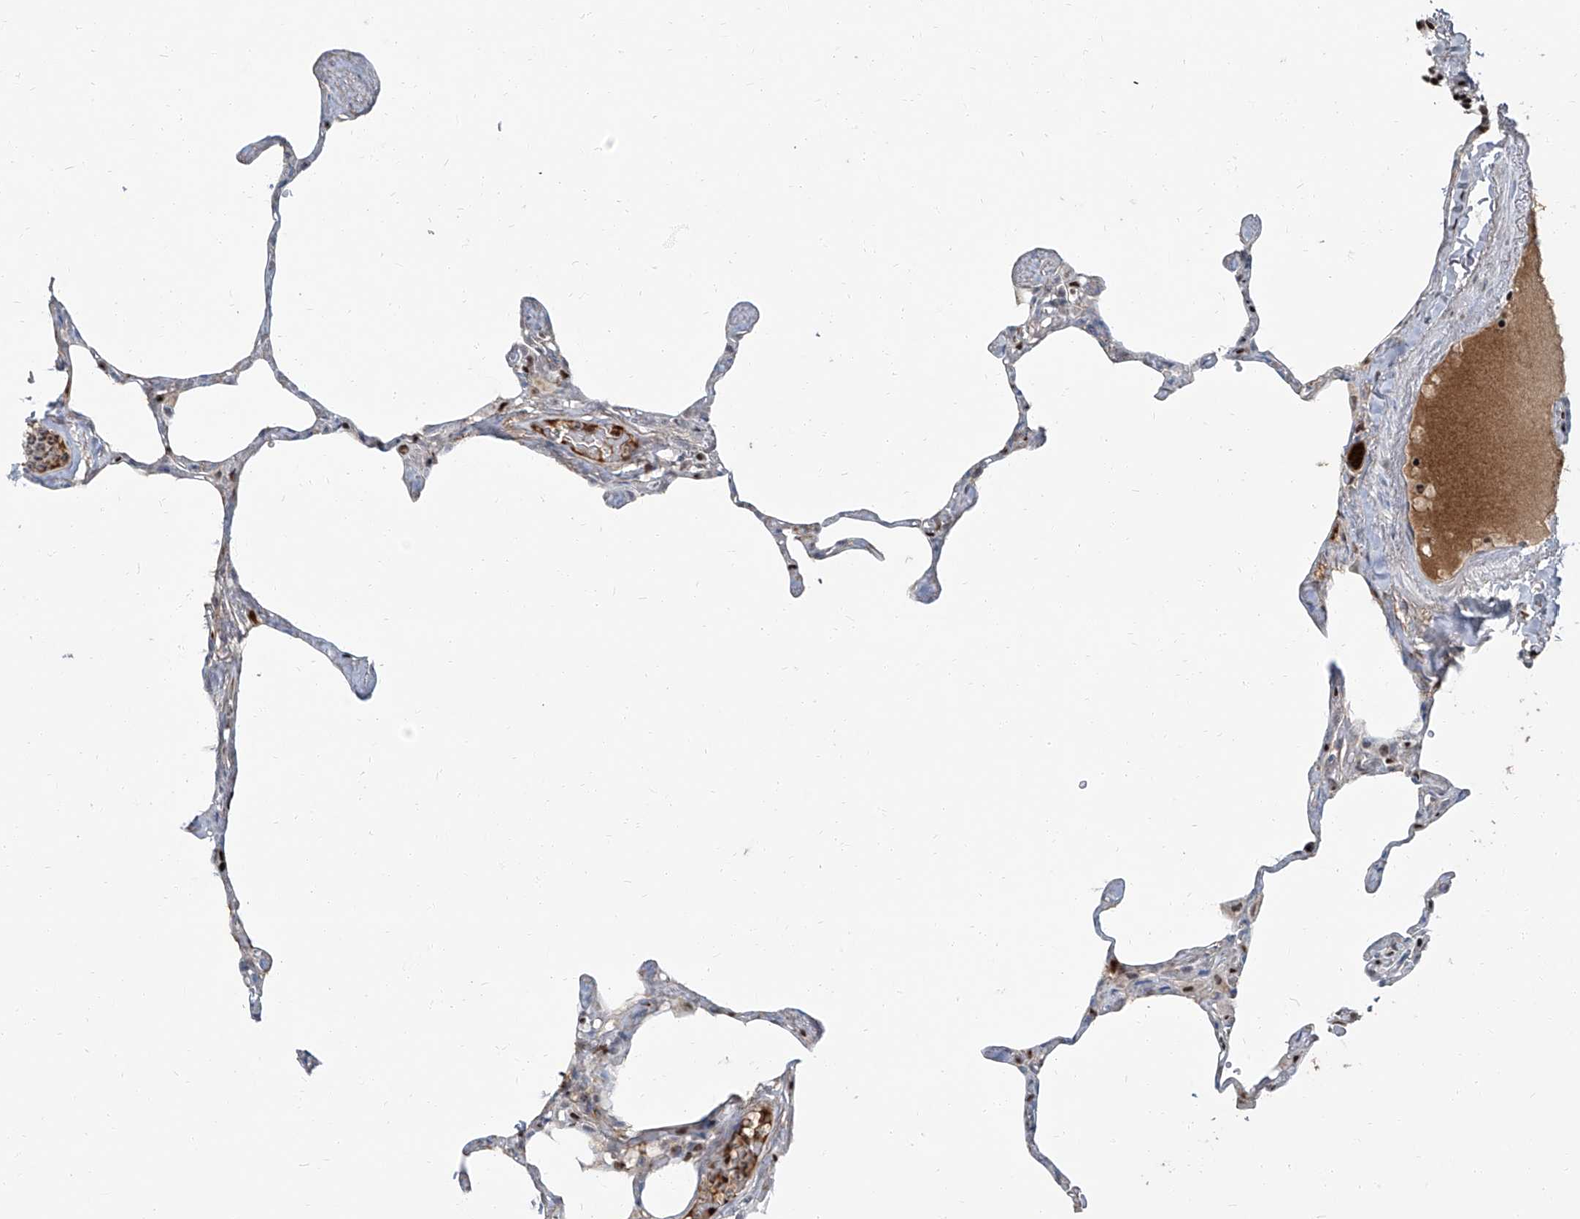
{"staining": {"intensity": "negative", "quantity": "none", "location": "none"}, "tissue": "lung", "cell_type": "Alveolar cells", "image_type": "normal", "snomed": [{"axis": "morphology", "description": "Normal tissue, NOS"}, {"axis": "topography", "description": "Lung"}], "caption": "Lung was stained to show a protein in brown. There is no significant staining in alveolar cells. The staining was performed using DAB to visualize the protein expression in brown, while the nuclei were stained in blue with hematoxylin (Magnification: 20x).", "gene": "HOXA3", "patient": {"sex": "male", "age": 65}}